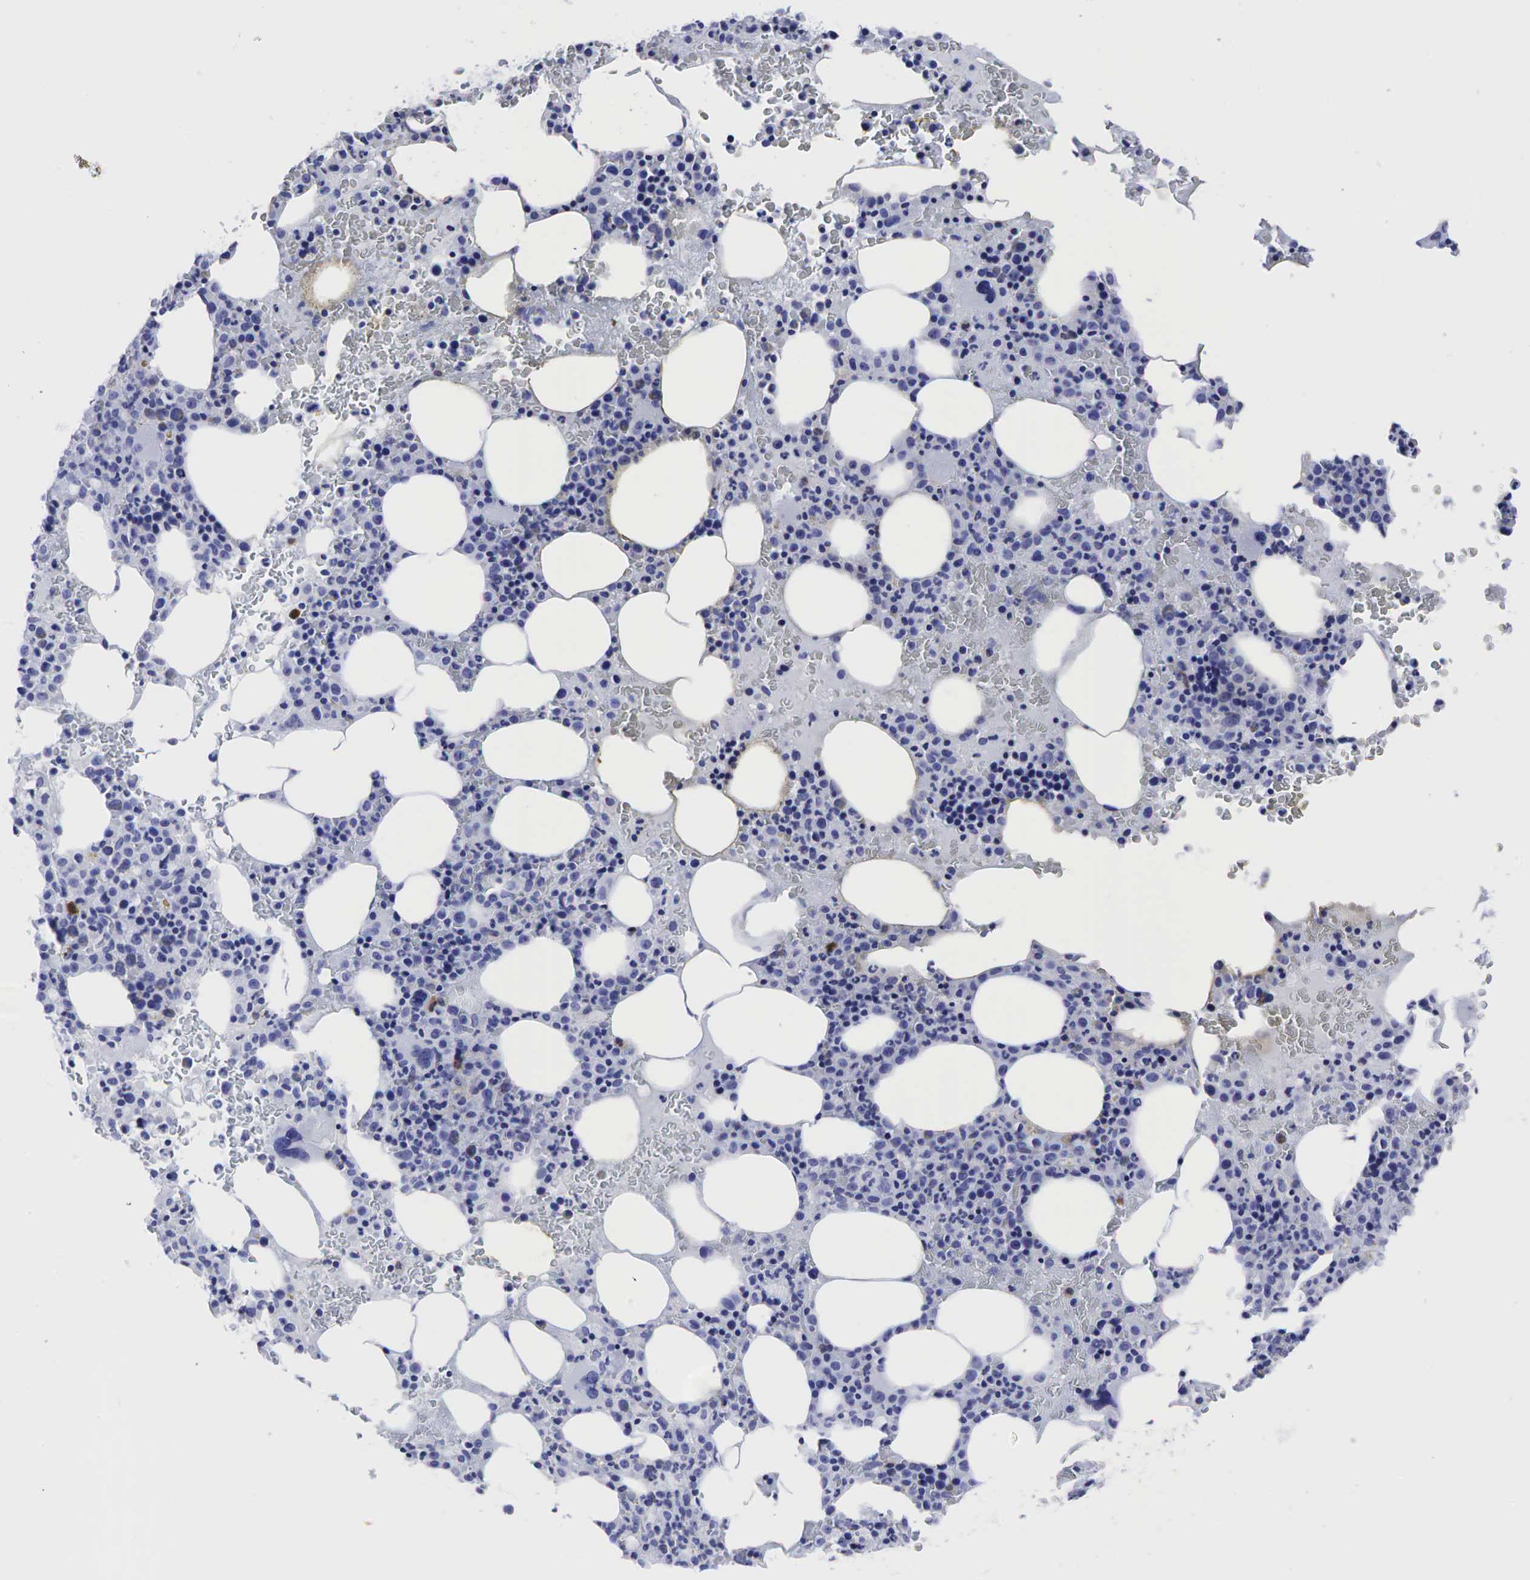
{"staining": {"intensity": "weak", "quantity": "<25%", "location": "cytoplasmic/membranous"}, "tissue": "bone marrow", "cell_type": "Hematopoietic cells", "image_type": "normal", "snomed": [{"axis": "morphology", "description": "Normal tissue, NOS"}, {"axis": "topography", "description": "Bone marrow"}], "caption": "DAB (3,3'-diaminobenzidine) immunohistochemical staining of unremarkable bone marrow displays no significant staining in hematopoietic cells. (DAB (3,3'-diaminobenzidine) IHC, high magnification).", "gene": "TNFRSF8", "patient": {"sex": "female", "age": 88}}